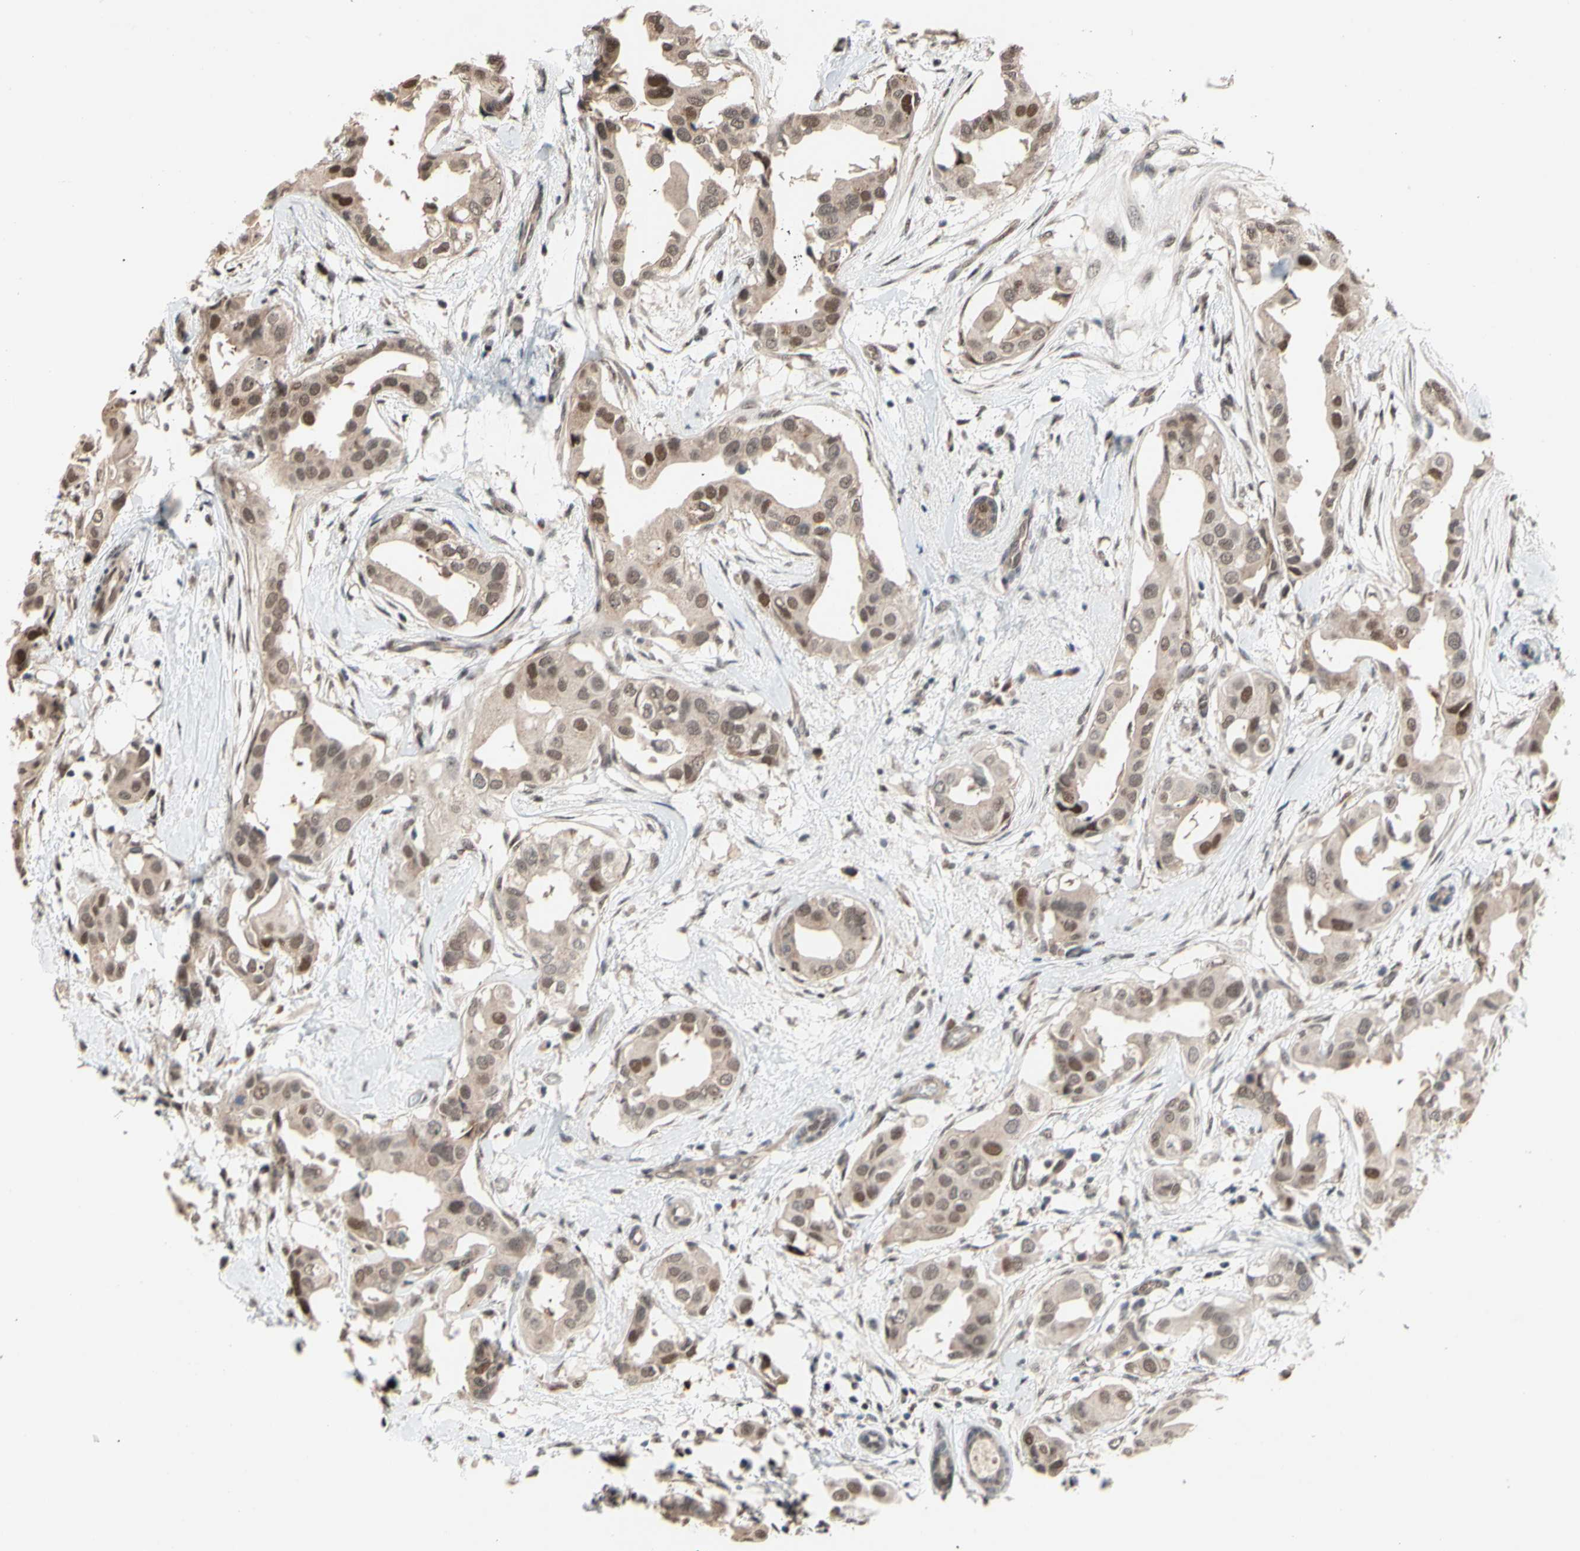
{"staining": {"intensity": "weak", "quantity": ">75%", "location": "cytoplasmic/membranous,nuclear"}, "tissue": "breast cancer", "cell_type": "Tumor cells", "image_type": "cancer", "snomed": [{"axis": "morphology", "description": "Duct carcinoma"}, {"axis": "topography", "description": "Breast"}], "caption": "High-magnification brightfield microscopy of breast cancer stained with DAB (3,3'-diaminobenzidine) (brown) and counterstained with hematoxylin (blue). tumor cells exhibit weak cytoplasmic/membranous and nuclear staining is present in approximately>75% of cells. (DAB IHC with brightfield microscopy, high magnification).", "gene": "NGEF", "patient": {"sex": "female", "age": 40}}